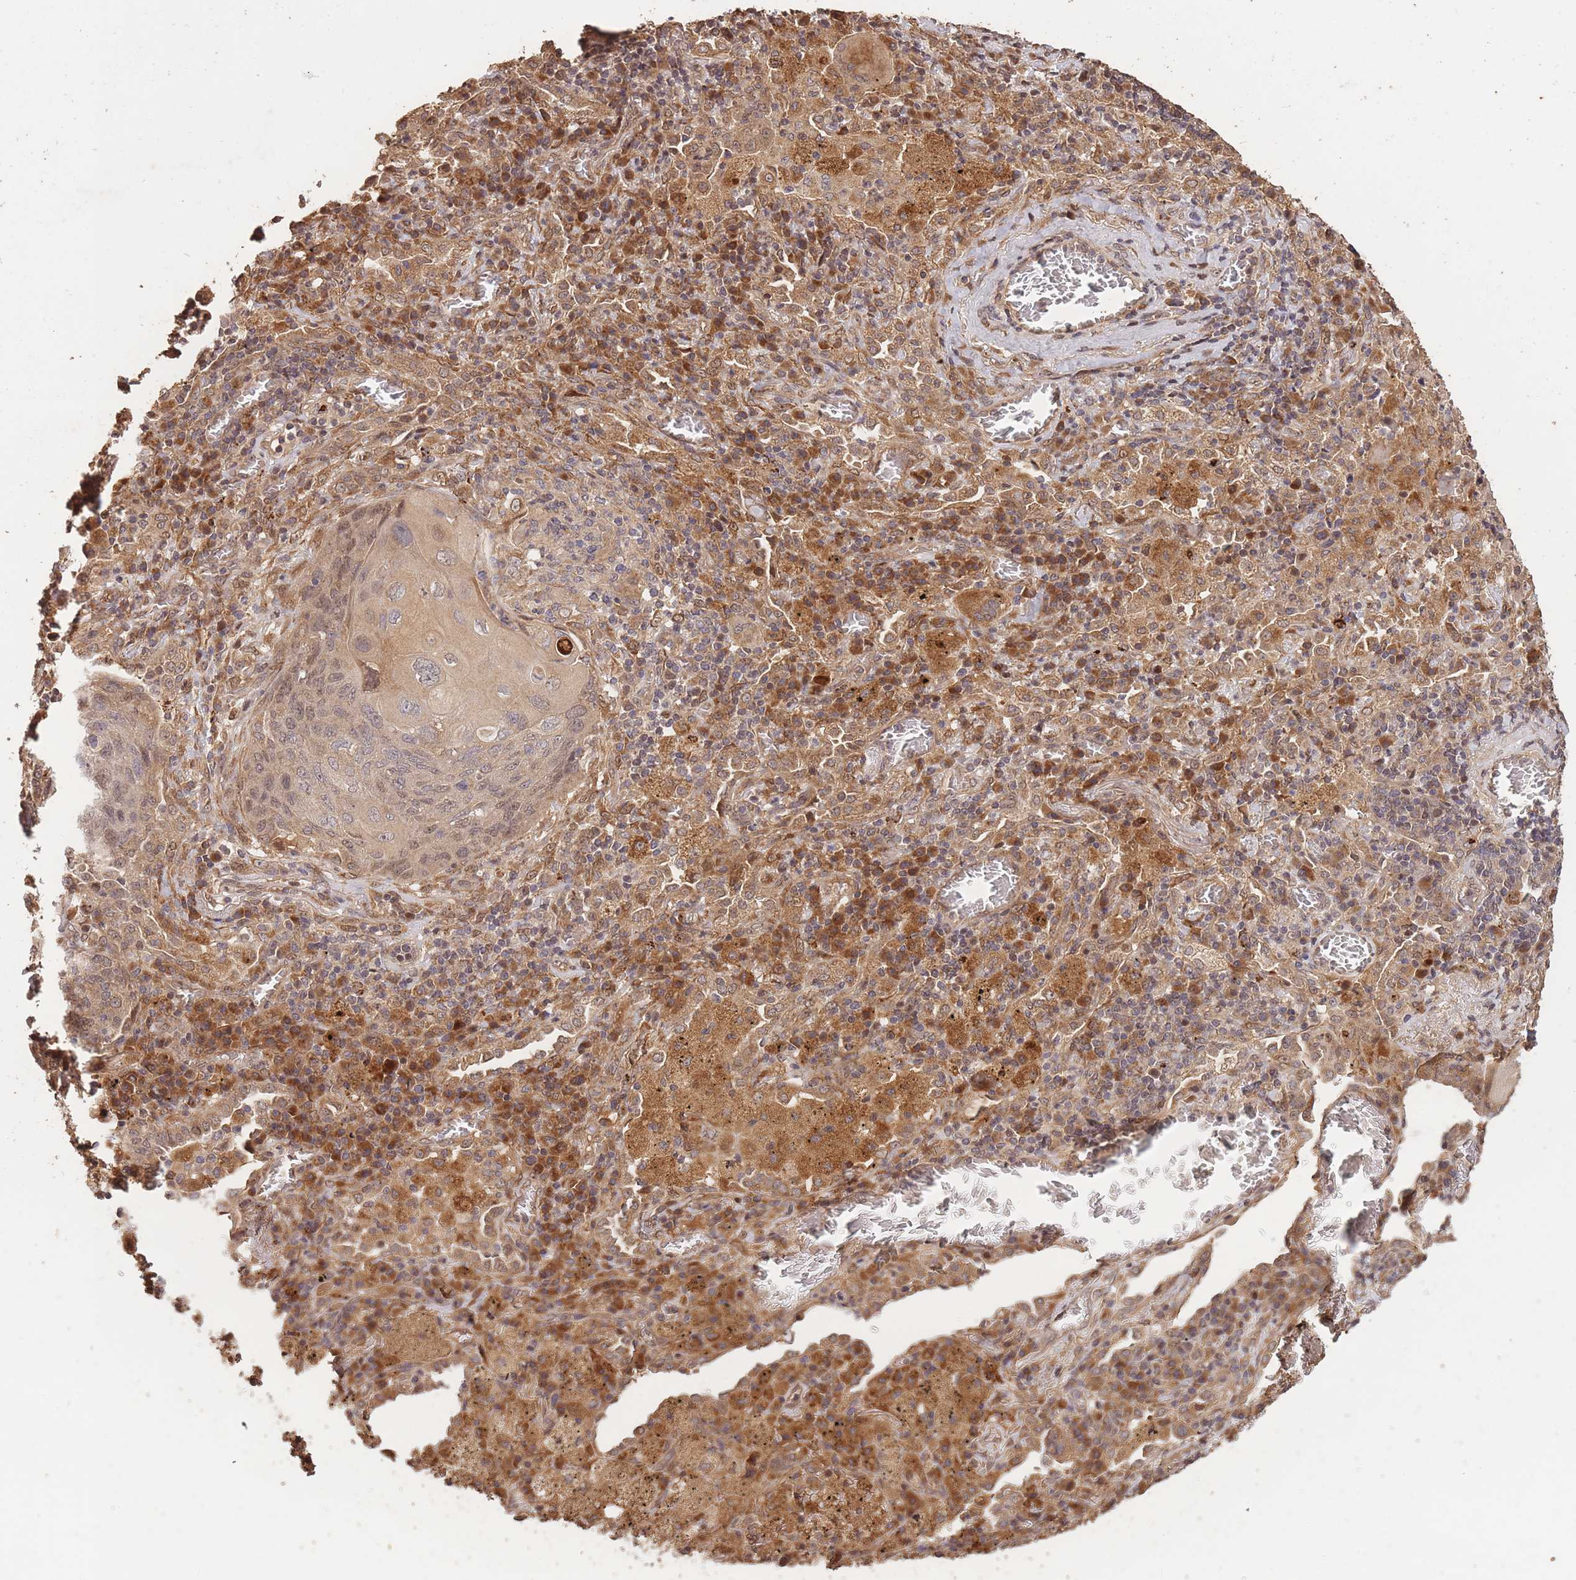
{"staining": {"intensity": "weak", "quantity": "25%-75%", "location": "cytoplasmic/membranous,nuclear"}, "tissue": "lung cancer", "cell_type": "Tumor cells", "image_type": "cancer", "snomed": [{"axis": "morphology", "description": "Squamous cell carcinoma, NOS"}, {"axis": "topography", "description": "Lung"}], "caption": "Immunohistochemistry histopathology image of neoplastic tissue: human lung squamous cell carcinoma stained using immunohistochemistry reveals low levels of weak protein expression localized specifically in the cytoplasmic/membranous and nuclear of tumor cells, appearing as a cytoplasmic/membranous and nuclear brown color.", "gene": "RGS14", "patient": {"sex": "female", "age": 63}}